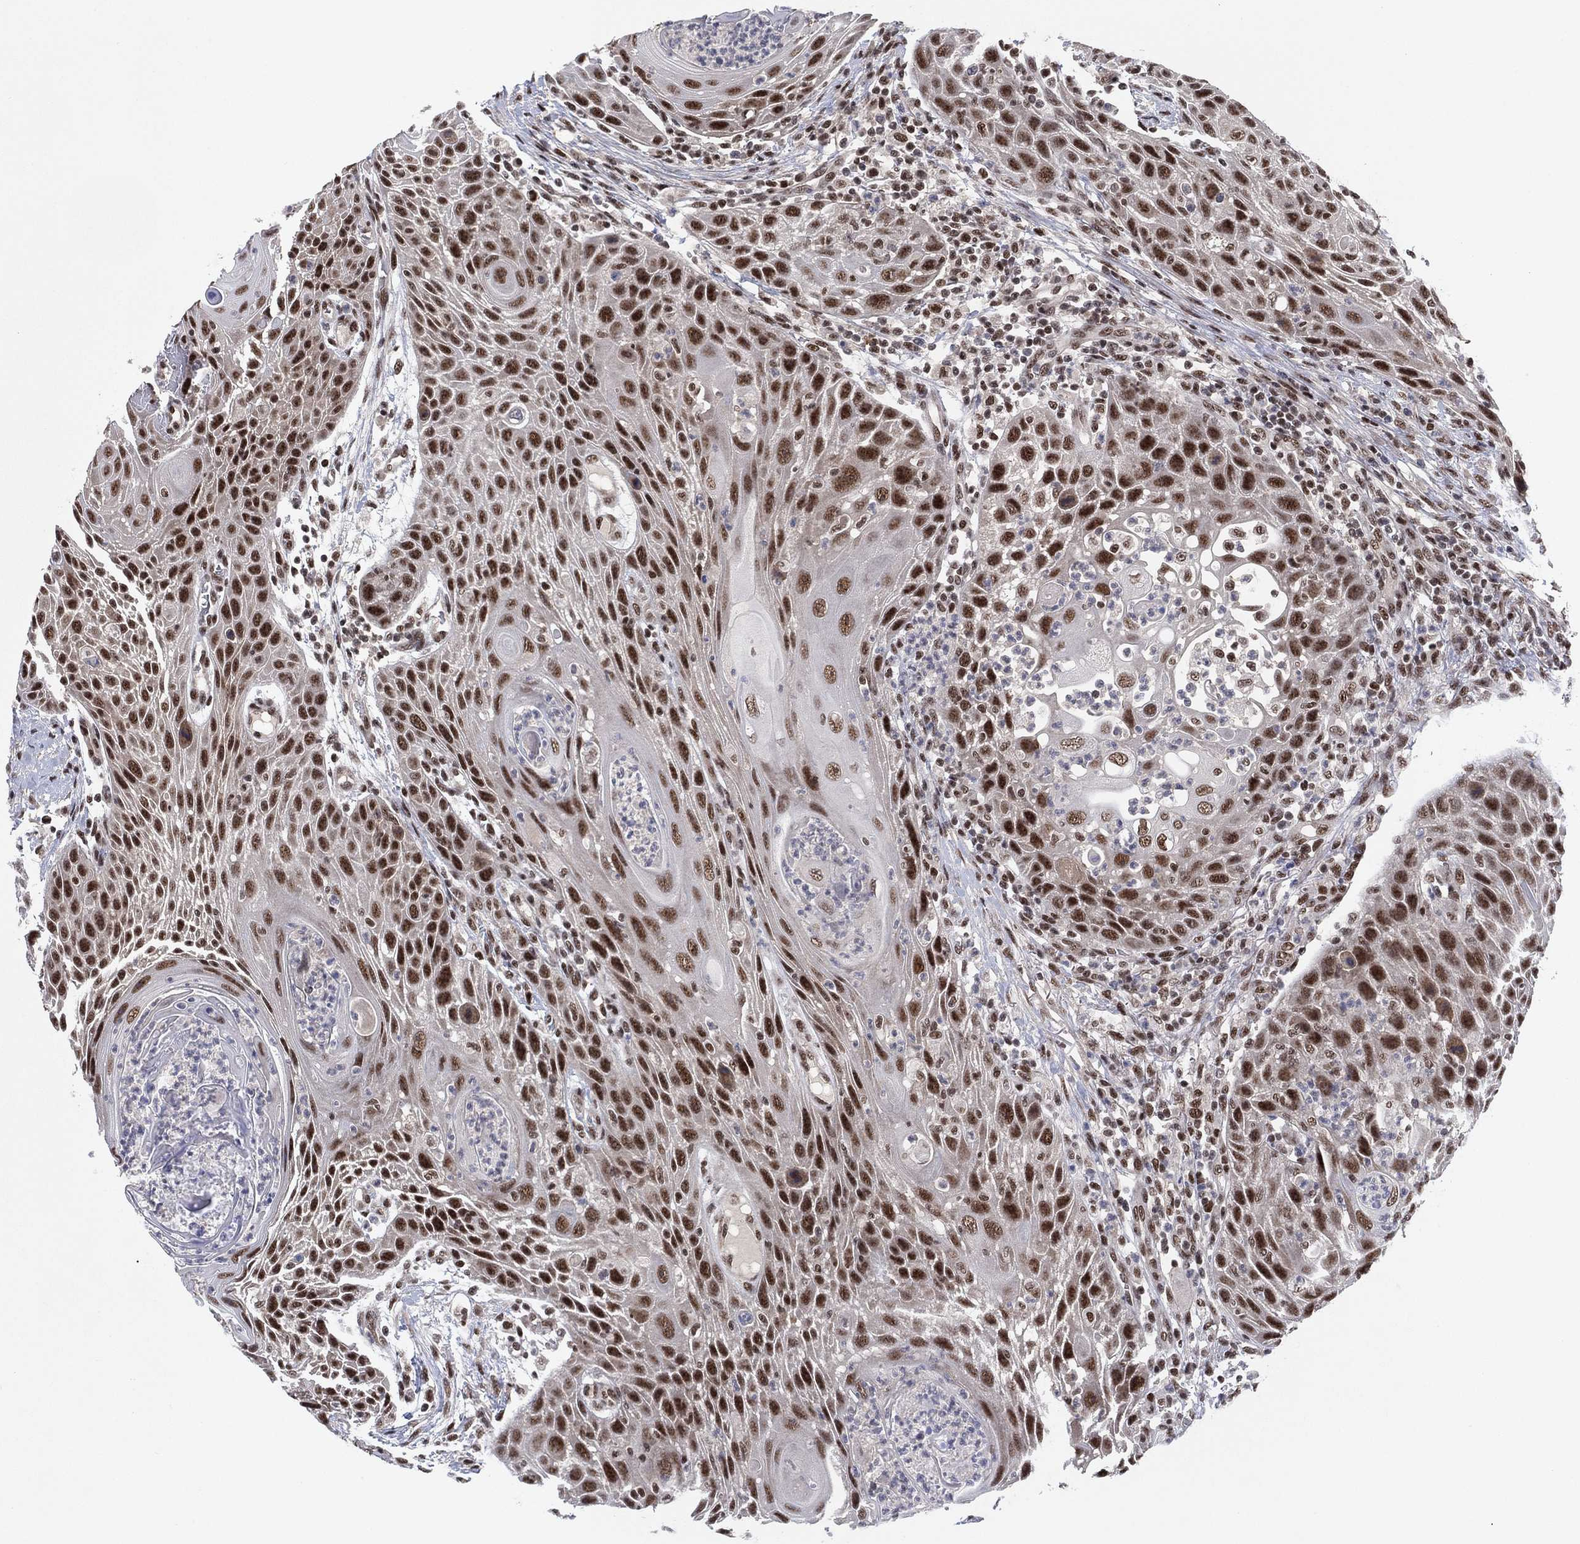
{"staining": {"intensity": "strong", "quantity": "25%-75%", "location": "nuclear"}, "tissue": "head and neck cancer", "cell_type": "Tumor cells", "image_type": "cancer", "snomed": [{"axis": "morphology", "description": "Squamous cell carcinoma, NOS"}, {"axis": "topography", "description": "Head-Neck"}], "caption": "Brown immunohistochemical staining in head and neck cancer exhibits strong nuclear expression in approximately 25%-75% of tumor cells.", "gene": "DGCR8", "patient": {"sex": "male", "age": 69}}